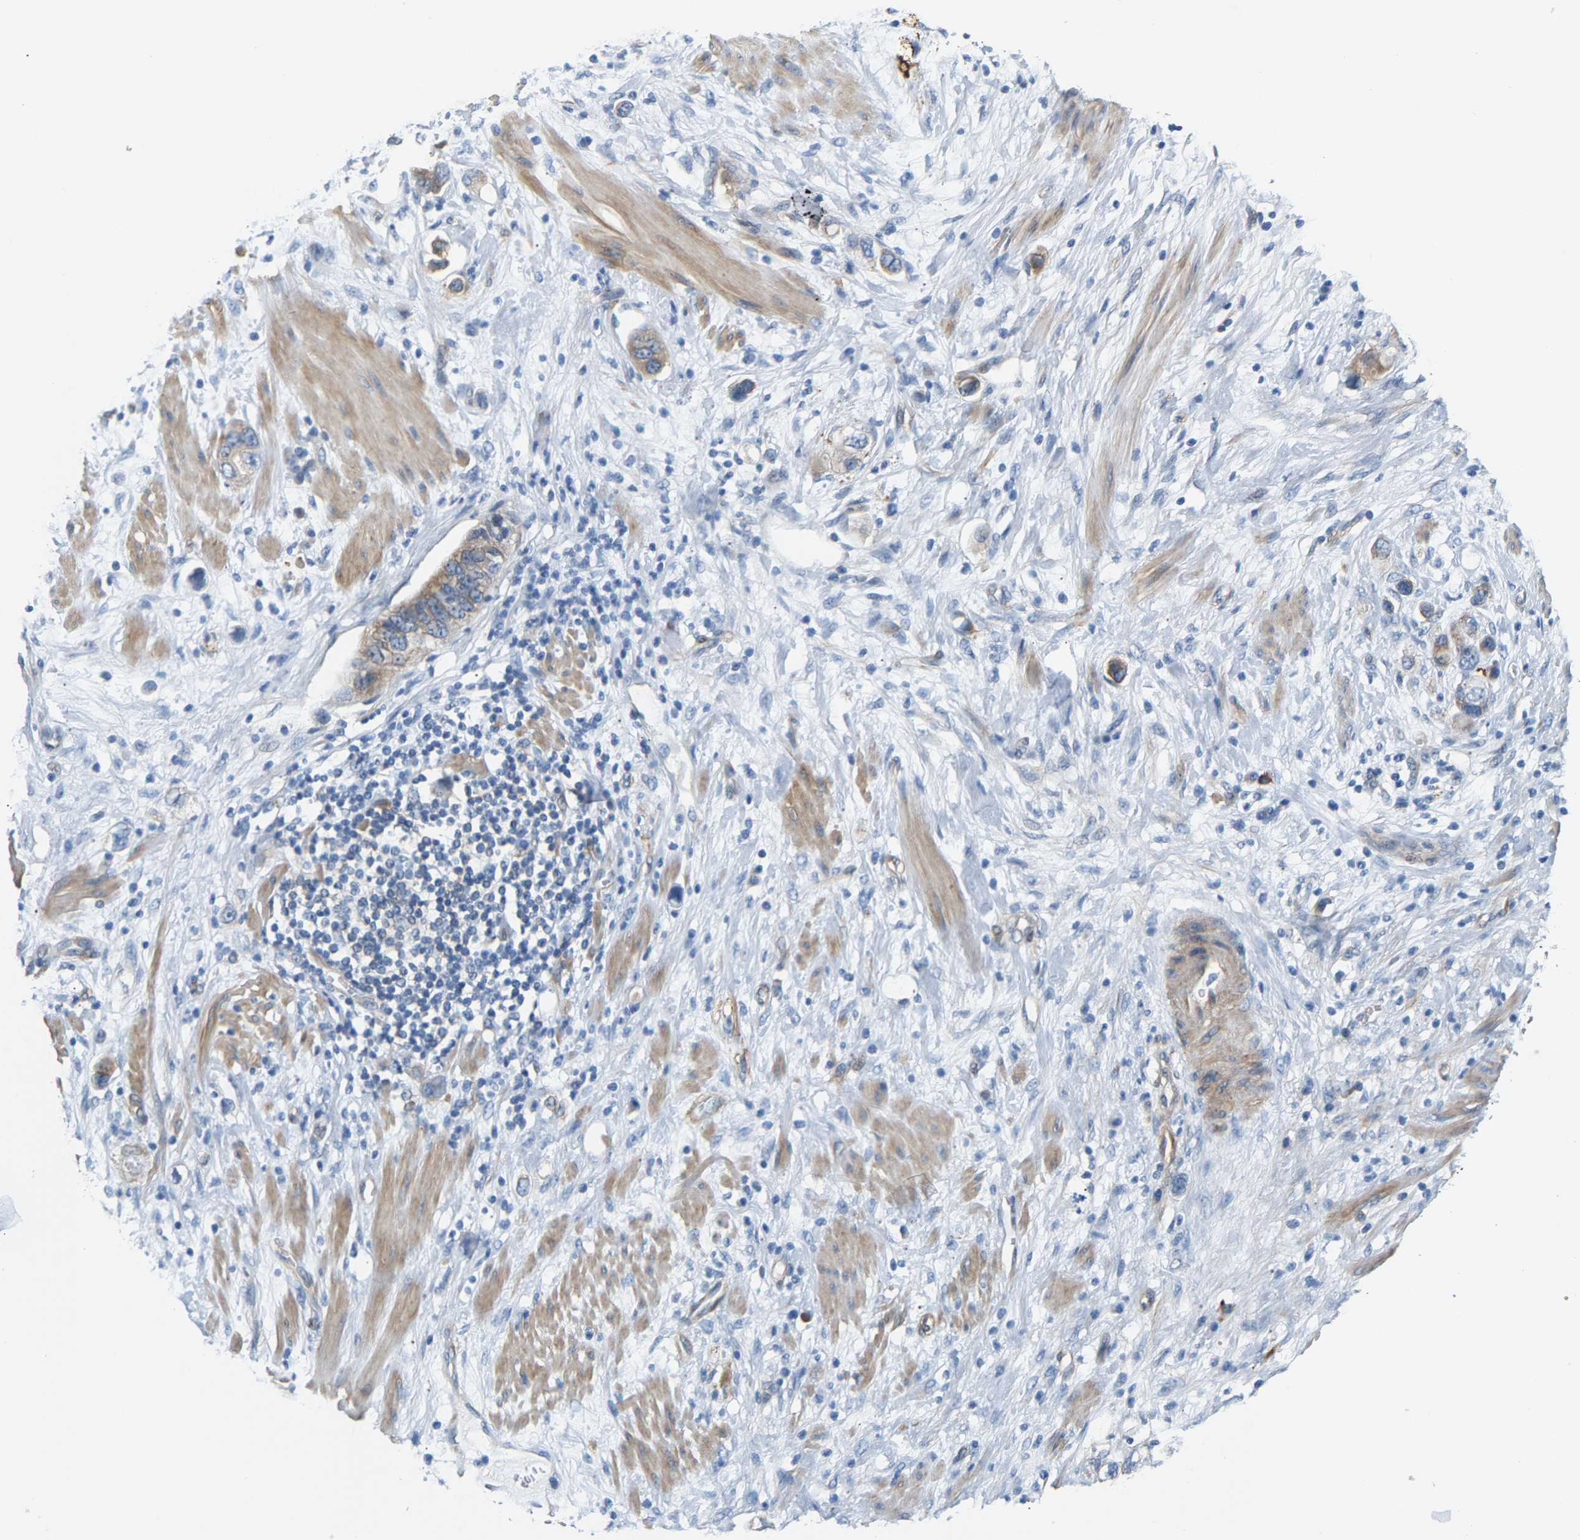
{"staining": {"intensity": "weak", "quantity": "<25%", "location": "cytoplasmic/membranous"}, "tissue": "stomach cancer", "cell_type": "Tumor cells", "image_type": "cancer", "snomed": [{"axis": "morphology", "description": "Adenocarcinoma, NOS"}, {"axis": "topography", "description": "Stomach, lower"}], "caption": "Adenocarcinoma (stomach) was stained to show a protein in brown. There is no significant positivity in tumor cells. (Brightfield microscopy of DAB immunohistochemistry at high magnification).", "gene": "PAWR", "patient": {"sex": "female", "age": 93}}